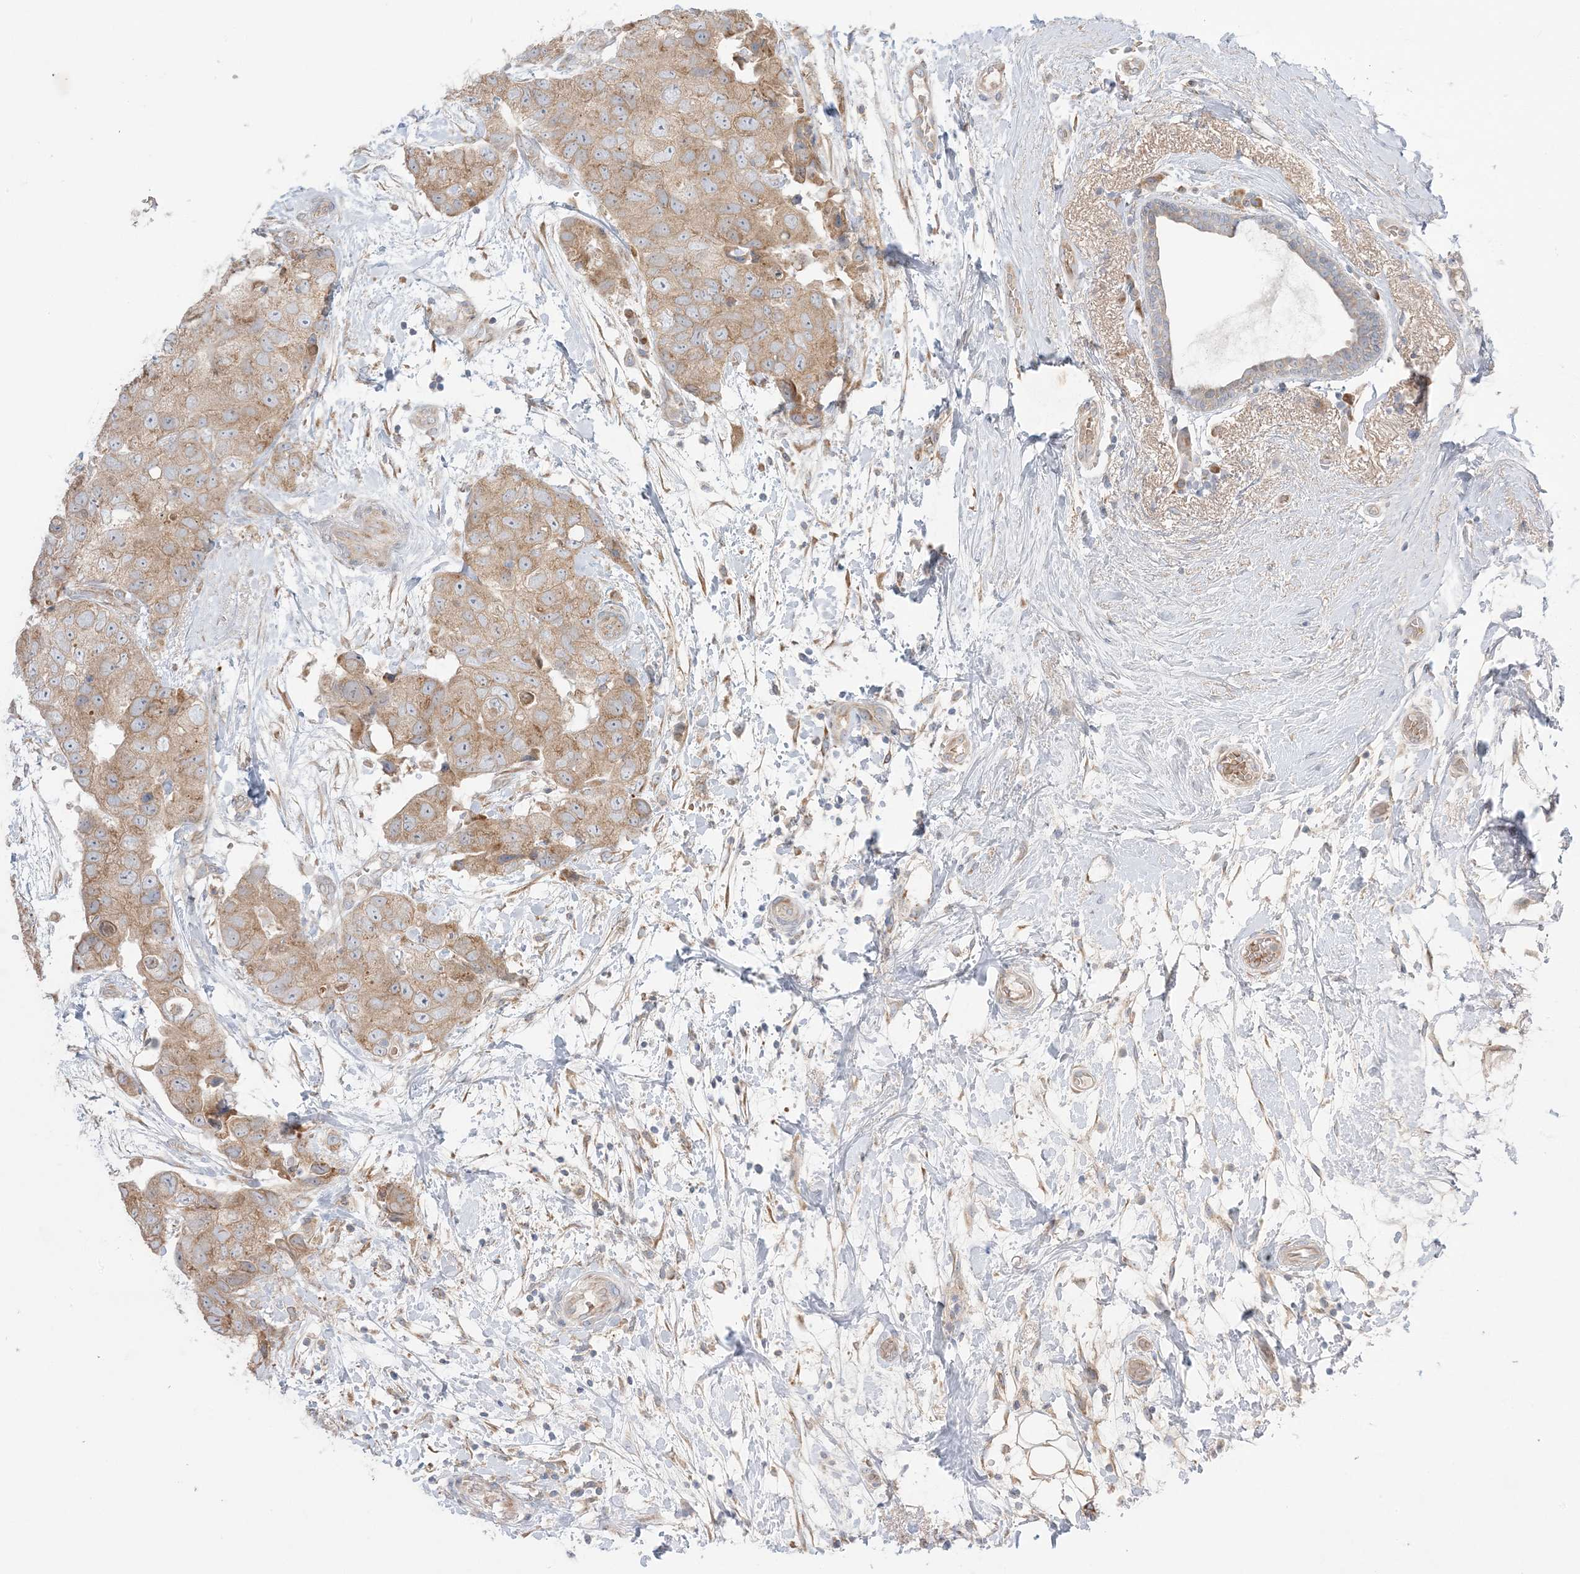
{"staining": {"intensity": "weak", "quantity": ">75%", "location": "cytoplasmic/membranous"}, "tissue": "breast cancer", "cell_type": "Tumor cells", "image_type": "cancer", "snomed": [{"axis": "morphology", "description": "Duct carcinoma"}, {"axis": "topography", "description": "Breast"}], "caption": "A low amount of weak cytoplasmic/membranous positivity is seen in about >75% of tumor cells in breast cancer tissue.", "gene": "MMGT1", "patient": {"sex": "female", "age": 62}}